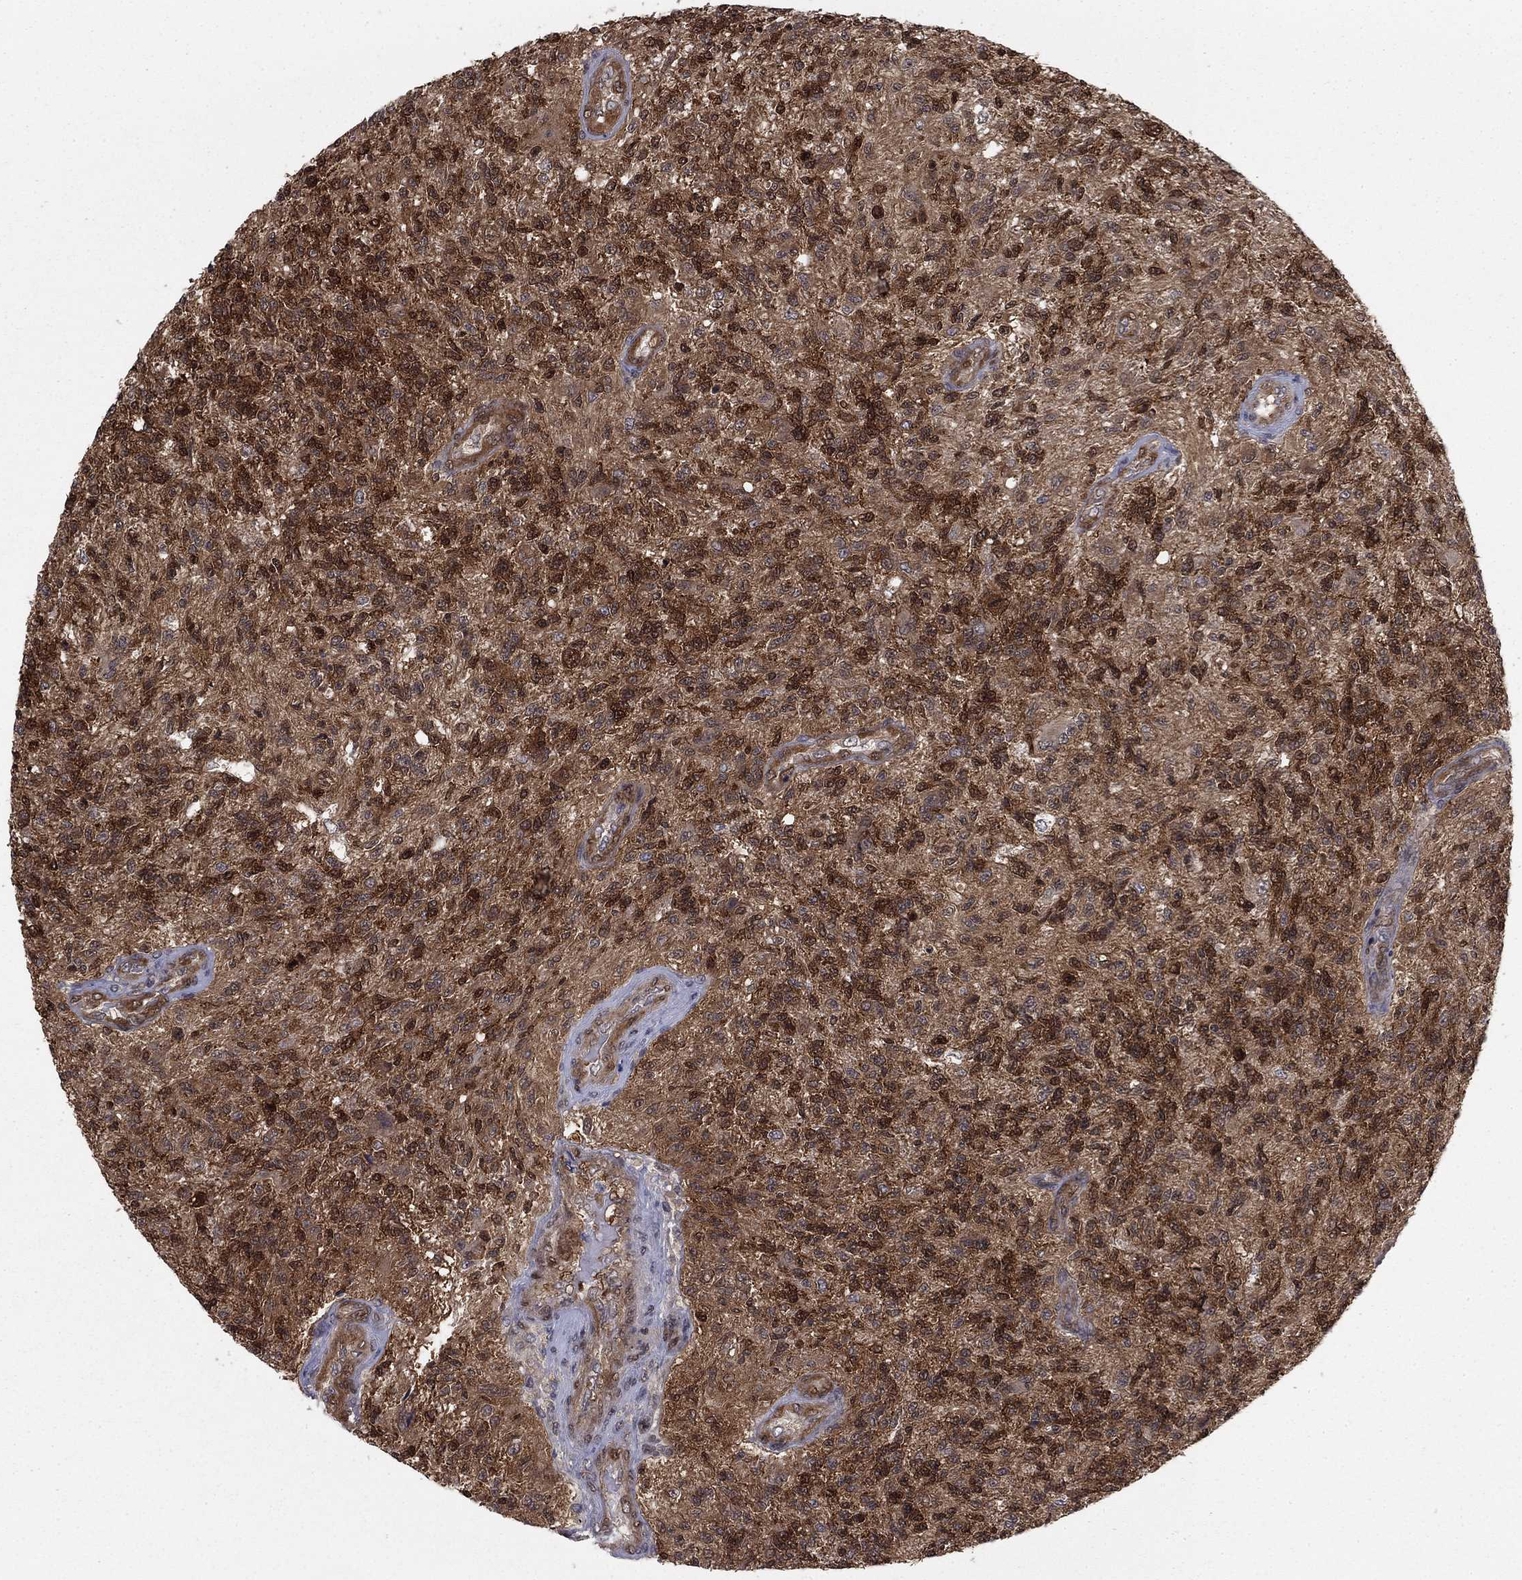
{"staining": {"intensity": "strong", "quantity": "25%-75%", "location": "cytoplasmic/membranous,nuclear"}, "tissue": "glioma", "cell_type": "Tumor cells", "image_type": "cancer", "snomed": [{"axis": "morphology", "description": "Glioma, malignant, High grade"}, {"axis": "topography", "description": "Brain"}], "caption": "IHC micrograph of human glioma stained for a protein (brown), which shows high levels of strong cytoplasmic/membranous and nuclear expression in about 25%-75% of tumor cells.", "gene": "FKBP4", "patient": {"sex": "male", "age": 56}}